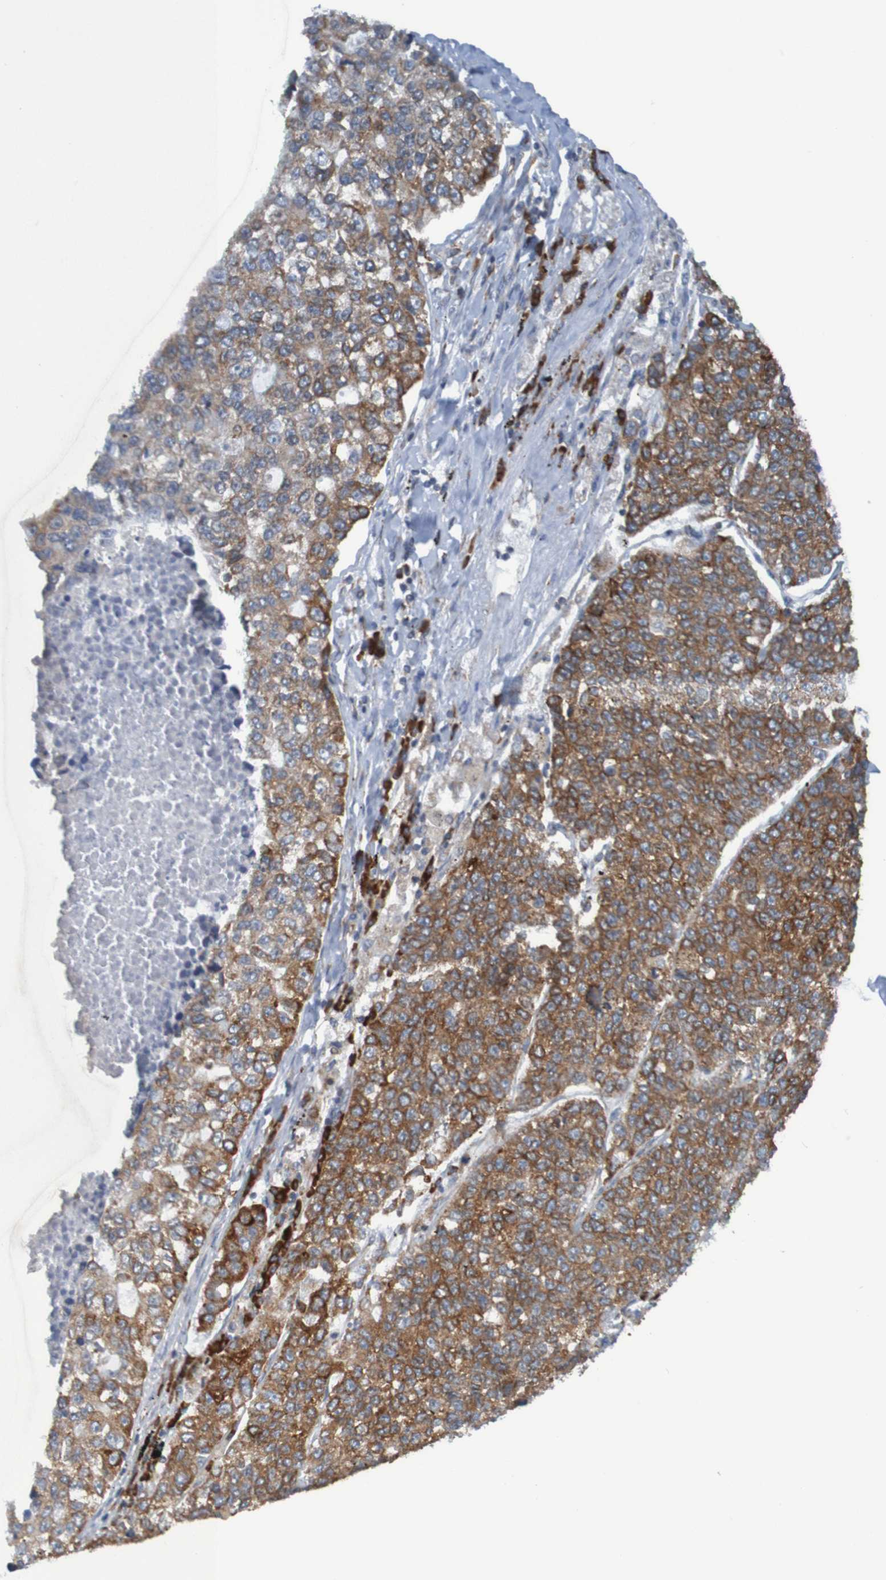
{"staining": {"intensity": "moderate", "quantity": ">75%", "location": "cytoplasmic/membranous"}, "tissue": "lung cancer", "cell_type": "Tumor cells", "image_type": "cancer", "snomed": [{"axis": "morphology", "description": "Adenocarcinoma, NOS"}, {"axis": "topography", "description": "Lung"}], "caption": "Protein analysis of lung cancer (adenocarcinoma) tissue exhibits moderate cytoplasmic/membranous expression in approximately >75% of tumor cells. Using DAB (3,3'-diaminobenzidine) (brown) and hematoxylin (blue) stains, captured at high magnification using brightfield microscopy.", "gene": "SSR1", "patient": {"sex": "male", "age": 49}}